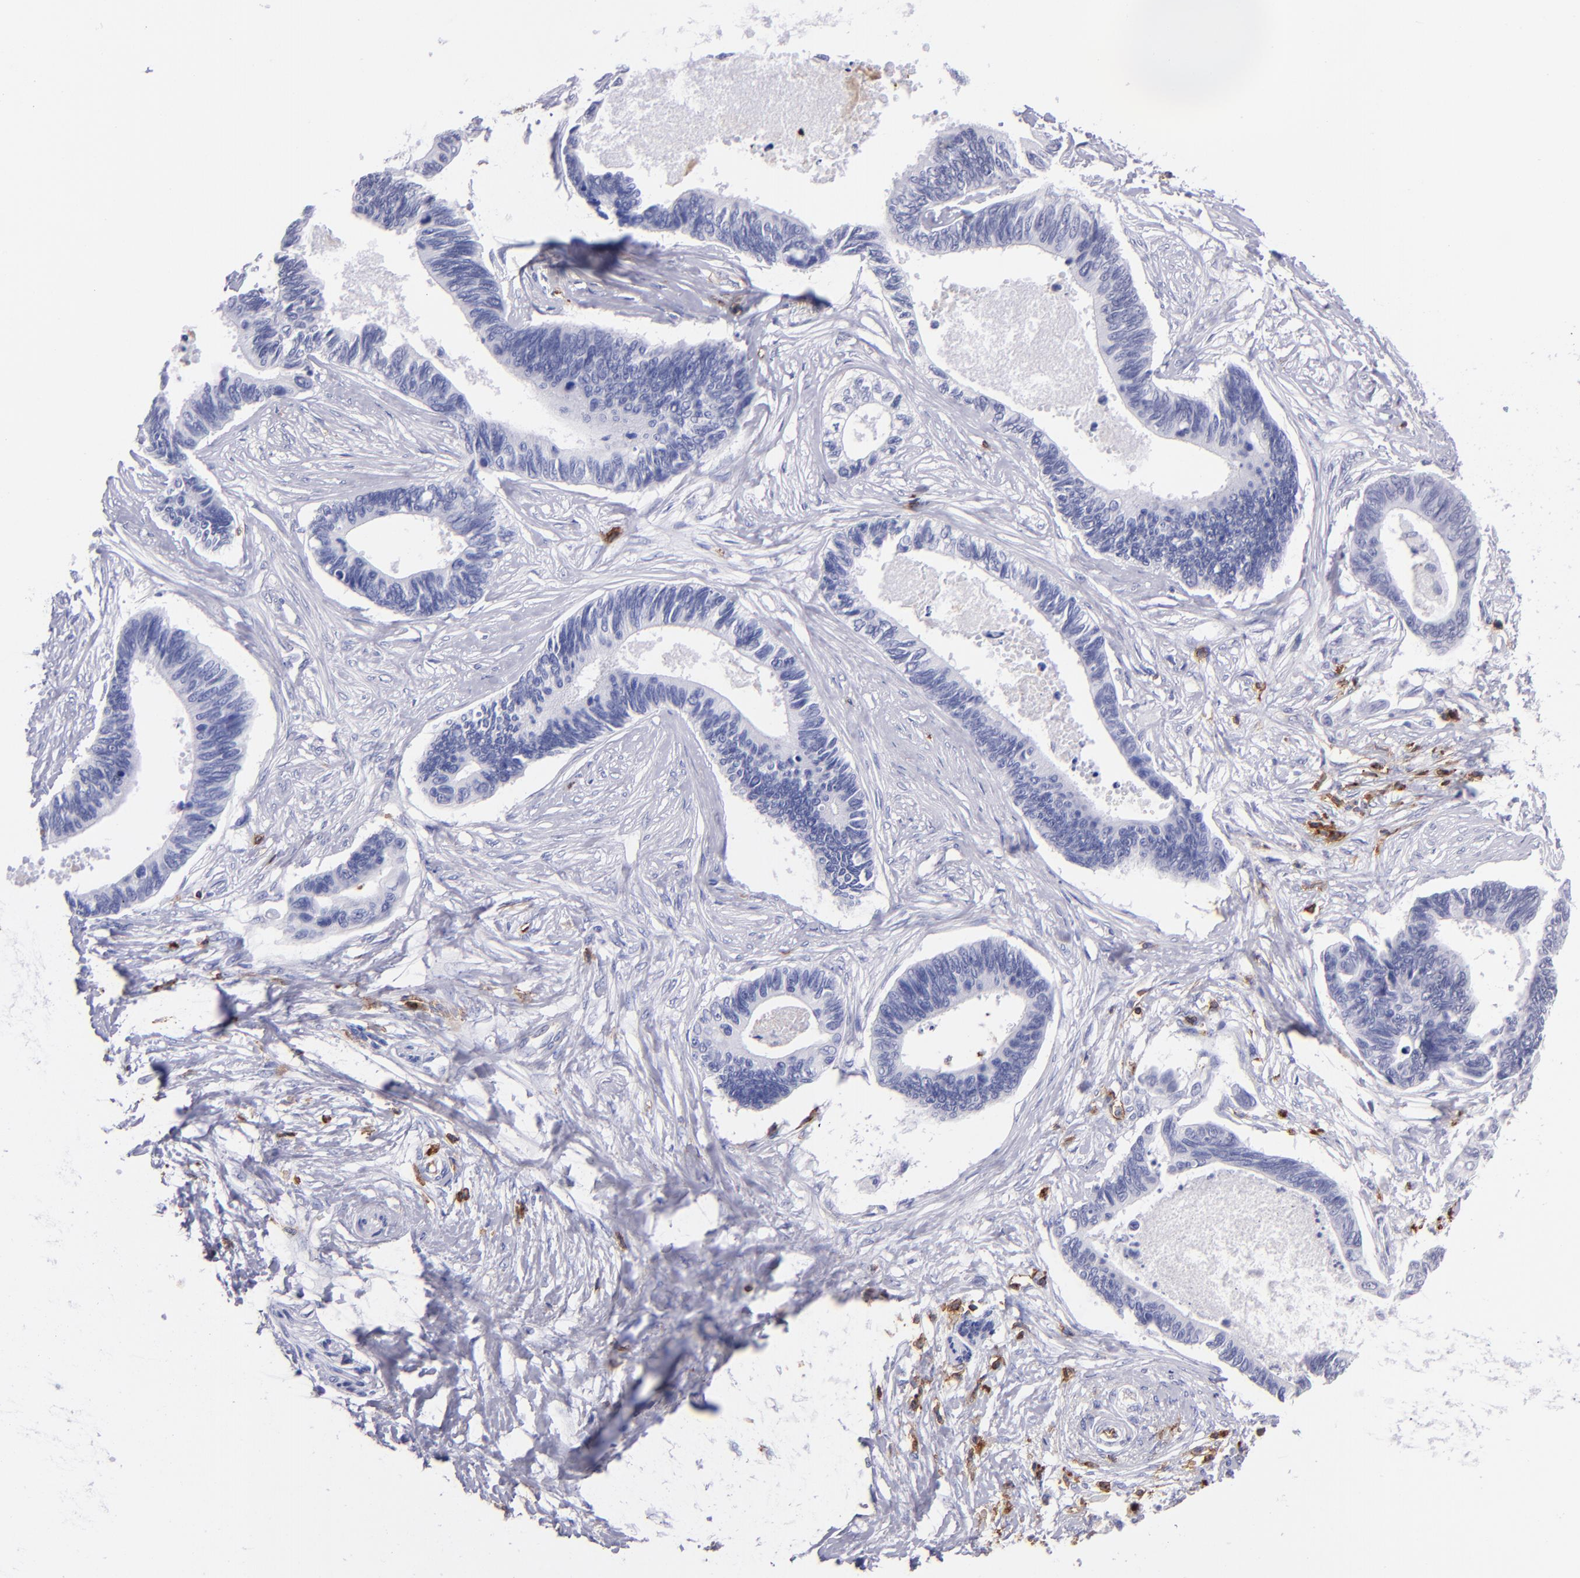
{"staining": {"intensity": "negative", "quantity": "none", "location": "none"}, "tissue": "pancreatic cancer", "cell_type": "Tumor cells", "image_type": "cancer", "snomed": [{"axis": "morphology", "description": "Adenocarcinoma, NOS"}, {"axis": "topography", "description": "Pancreas"}], "caption": "This image is of adenocarcinoma (pancreatic) stained with IHC to label a protein in brown with the nuclei are counter-stained blue. There is no positivity in tumor cells.", "gene": "ICAM3", "patient": {"sex": "female", "age": 70}}